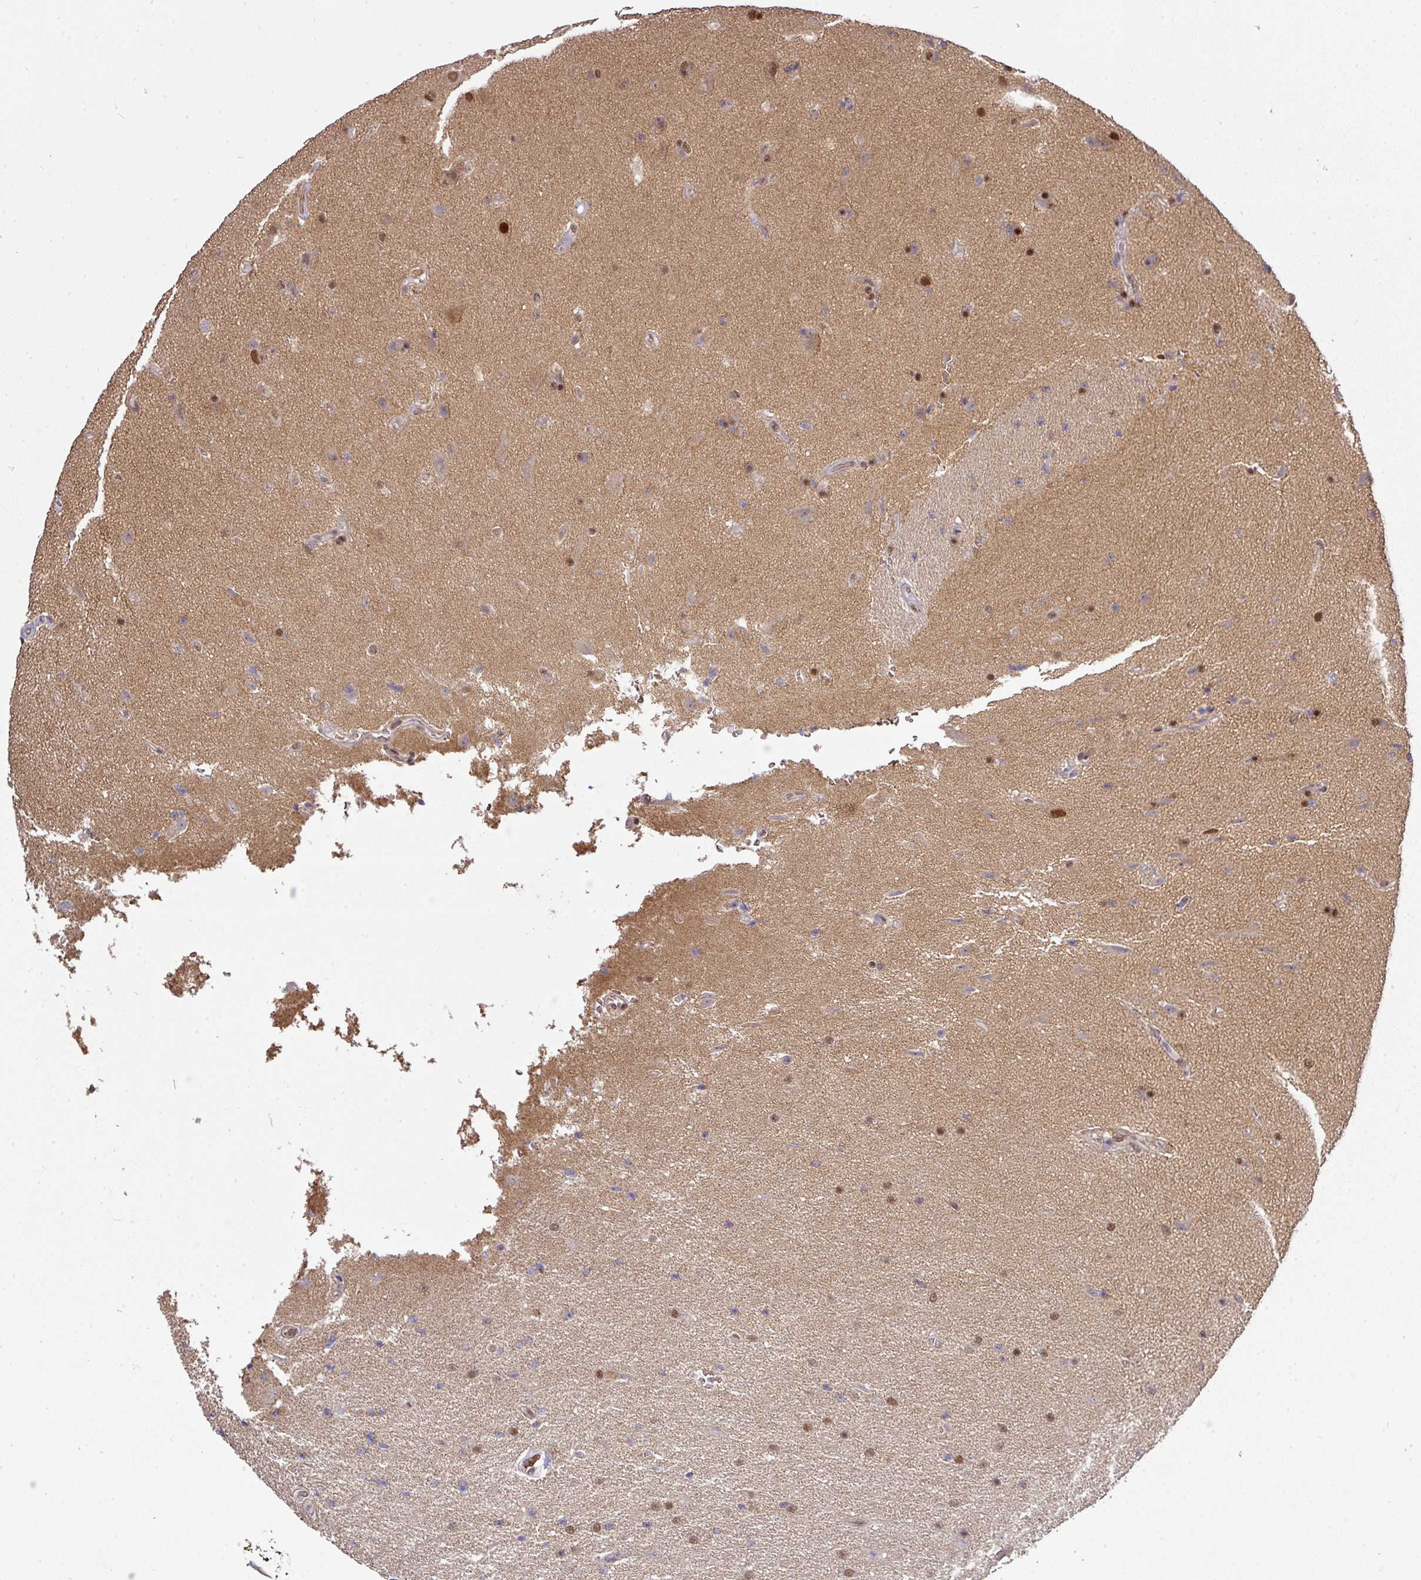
{"staining": {"intensity": "moderate", "quantity": ">75%", "location": "nuclear"}, "tissue": "glioma", "cell_type": "Tumor cells", "image_type": "cancer", "snomed": [{"axis": "morphology", "description": "Glioma, malignant, High grade"}, {"axis": "topography", "description": "Brain"}], "caption": "IHC of human high-grade glioma (malignant) displays medium levels of moderate nuclear staining in about >75% of tumor cells. IHC stains the protein in brown and the nuclei are stained blue.", "gene": "CIC", "patient": {"sex": "male", "age": 72}}